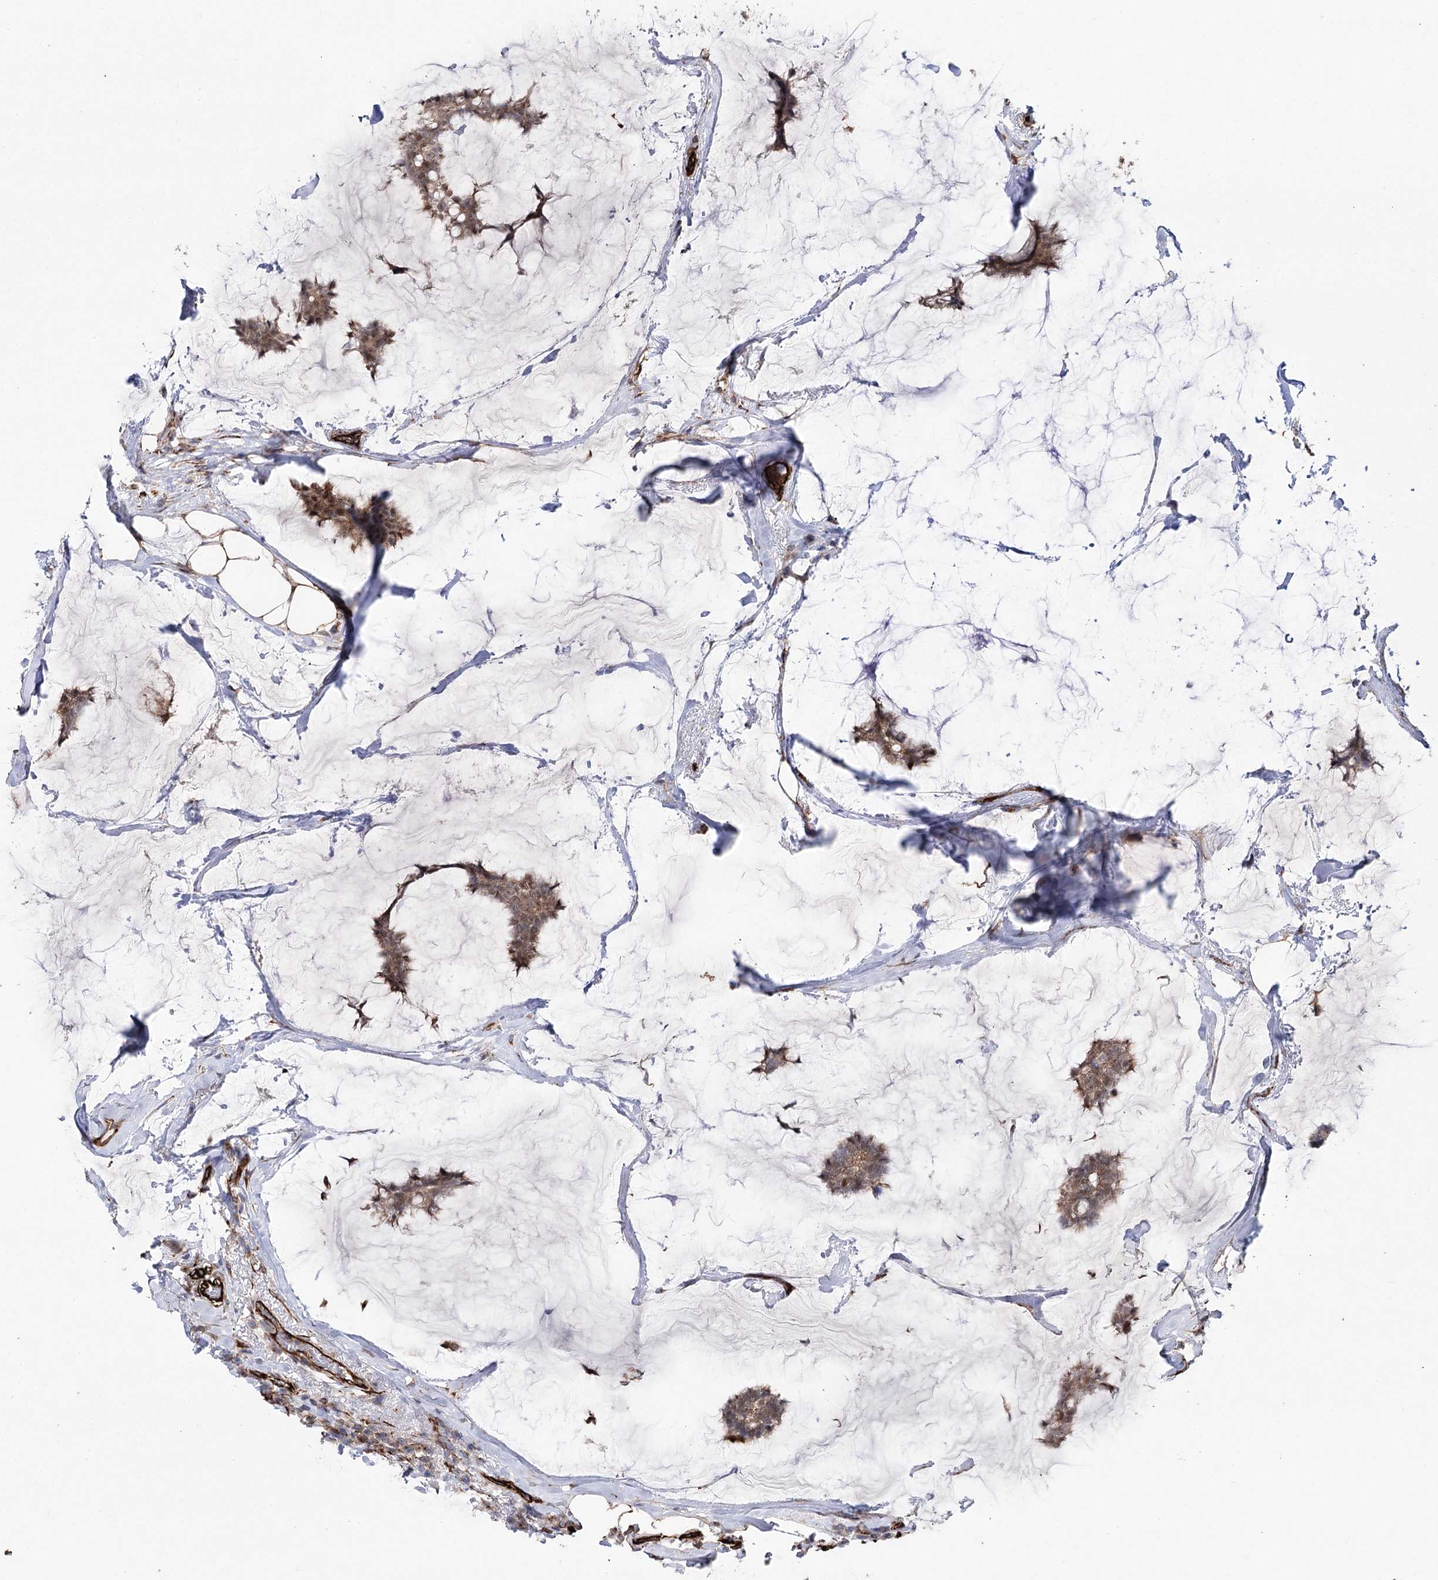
{"staining": {"intensity": "weak", "quantity": ">75%", "location": "cytoplasmic/membranous,nuclear"}, "tissue": "breast cancer", "cell_type": "Tumor cells", "image_type": "cancer", "snomed": [{"axis": "morphology", "description": "Duct carcinoma"}, {"axis": "topography", "description": "Breast"}], "caption": "Human breast cancer (invasive ductal carcinoma) stained with a protein marker demonstrates weak staining in tumor cells.", "gene": "MIB1", "patient": {"sex": "female", "age": 93}}